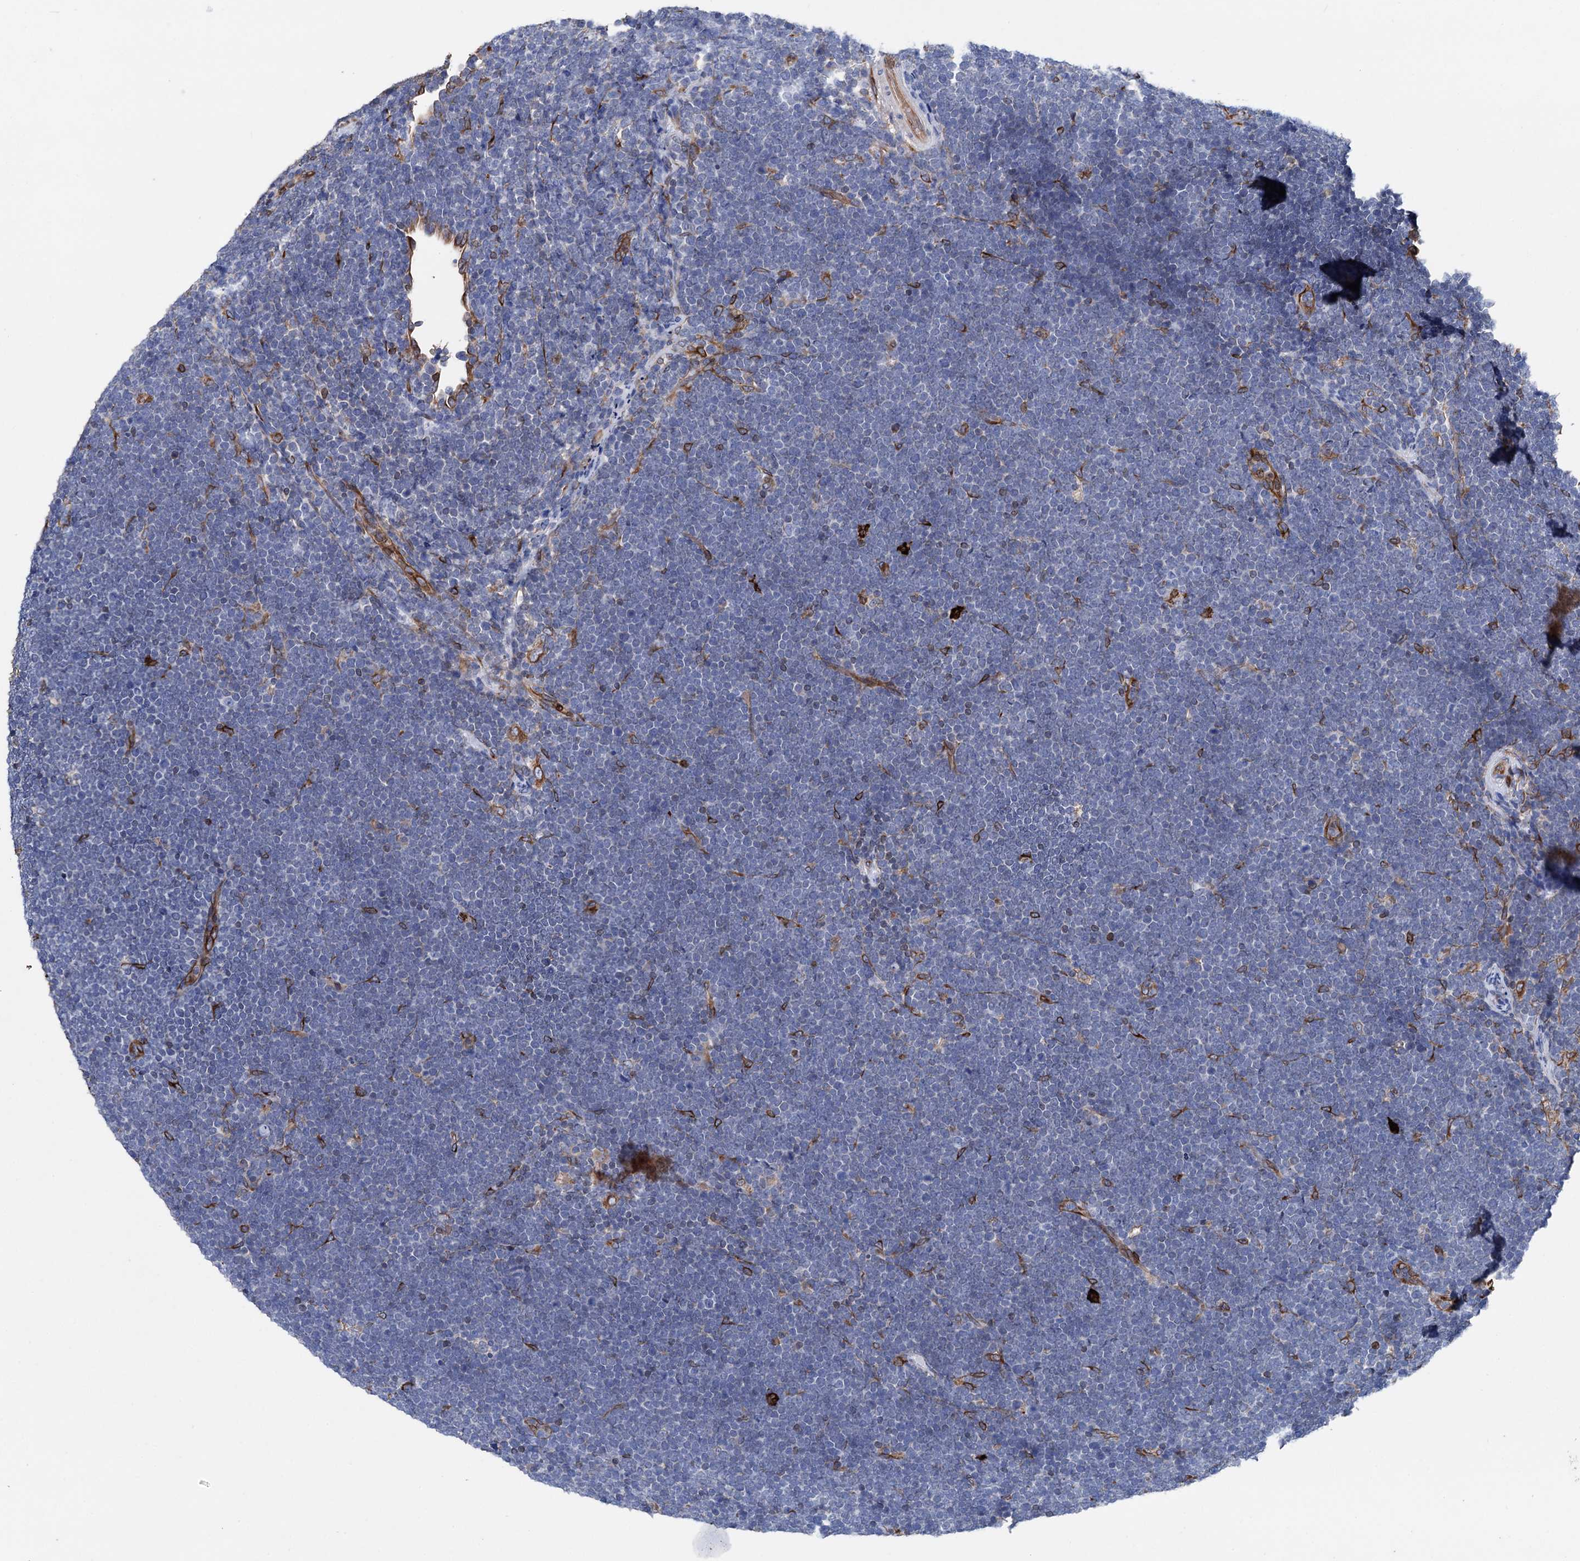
{"staining": {"intensity": "negative", "quantity": "none", "location": "none"}, "tissue": "lymphoma", "cell_type": "Tumor cells", "image_type": "cancer", "snomed": [{"axis": "morphology", "description": "Malignant lymphoma, non-Hodgkin's type, High grade"}, {"axis": "topography", "description": "Lymph node"}], "caption": "The IHC micrograph has no significant positivity in tumor cells of malignant lymphoma, non-Hodgkin's type (high-grade) tissue.", "gene": "STING1", "patient": {"sex": "male", "age": 13}}